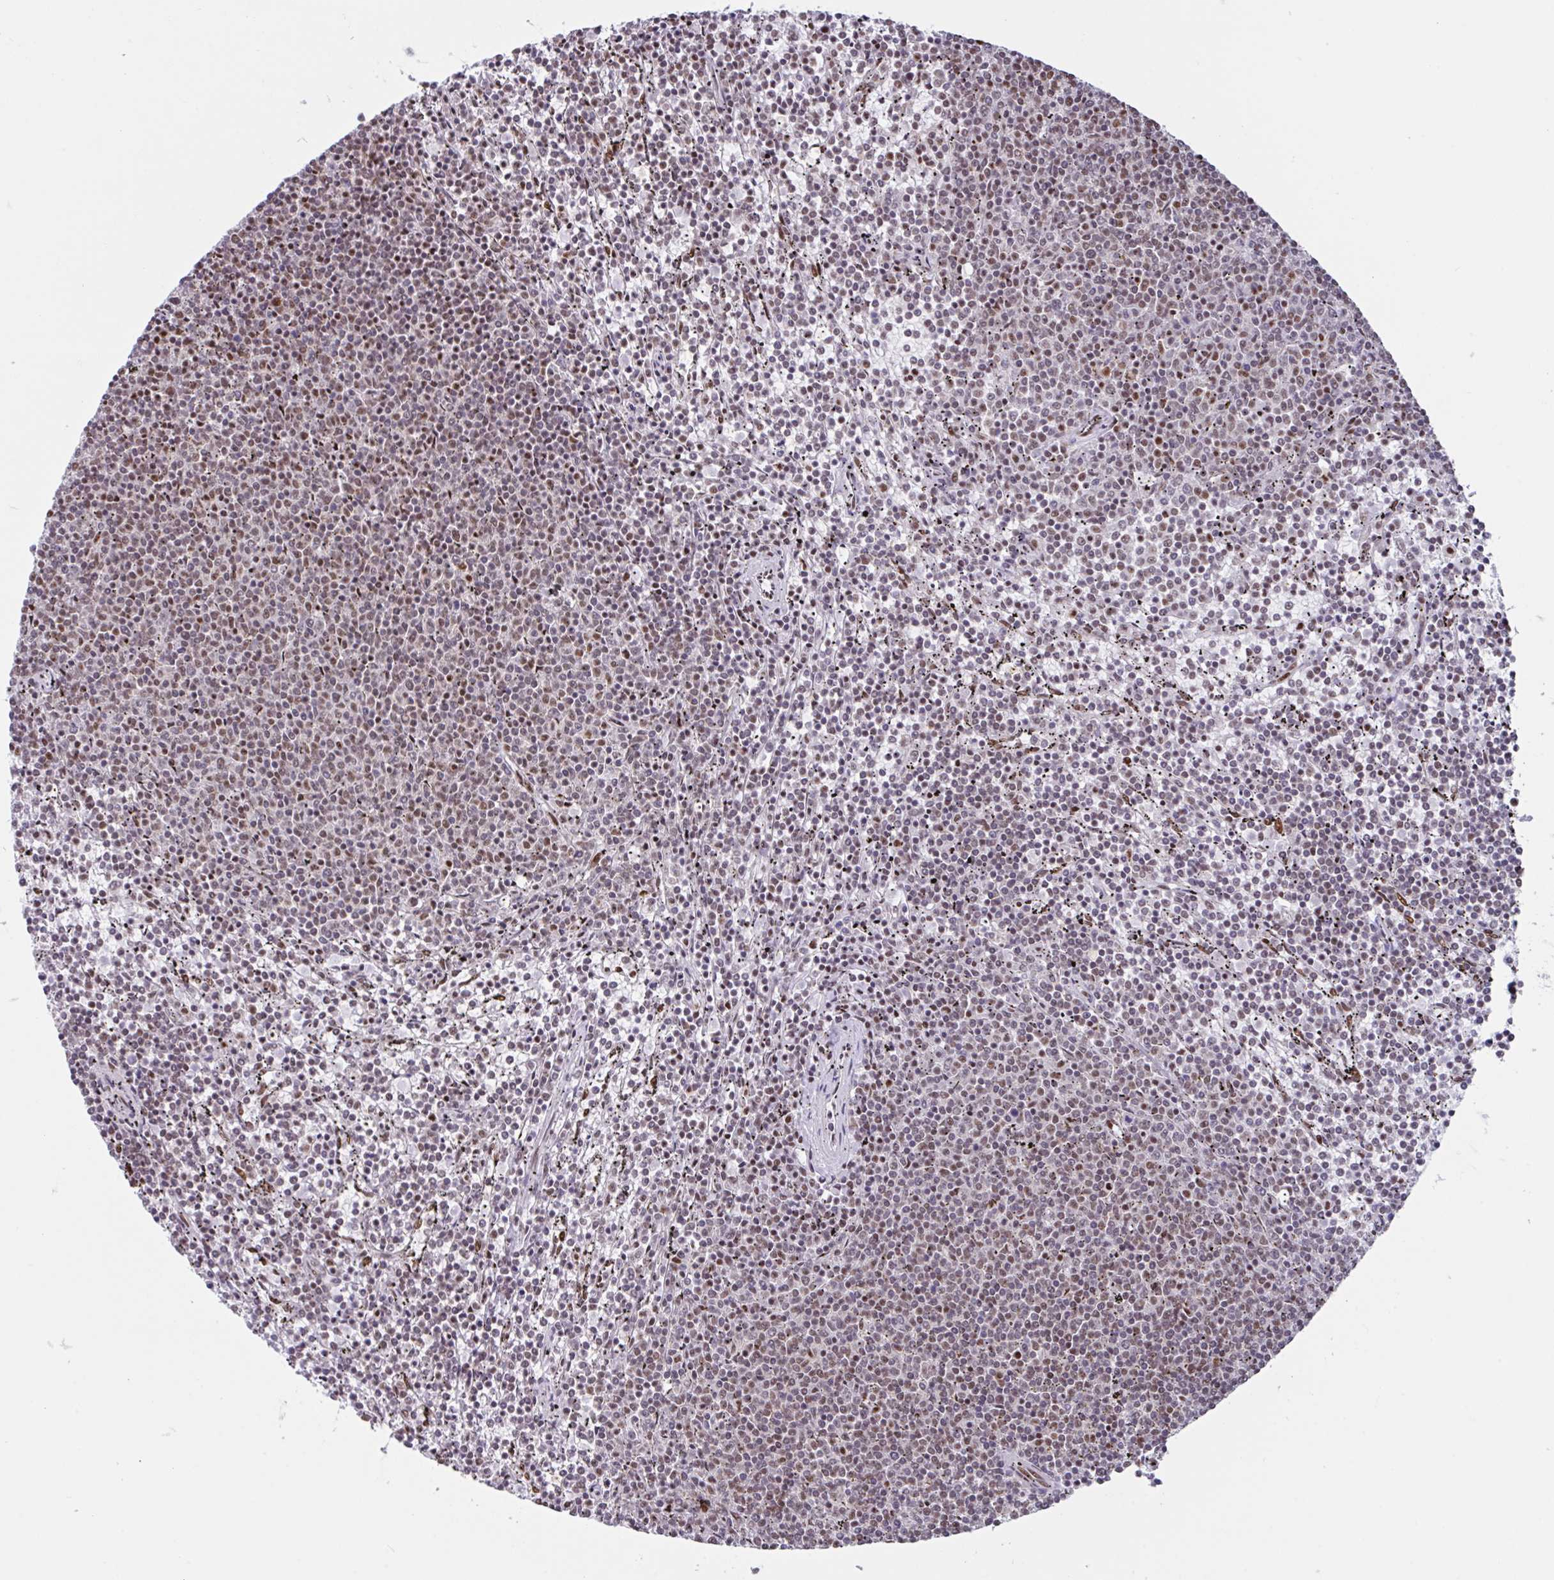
{"staining": {"intensity": "weak", "quantity": "25%-75%", "location": "nuclear"}, "tissue": "lymphoma", "cell_type": "Tumor cells", "image_type": "cancer", "snomed": [{"axis": "morphology", "description": "Malignant lymphoma, non-Hodgkin's type, Low grade"}, {"axis": "topography", "description": "Spleen"}], "caption": "Immunohistochemical staining of human lymphoma reveals low levels of weak nuclear expression in about 25%-75% of tumor cells.", "gene": "CLP1", "patient": {"sex": "female", "age": 50}}